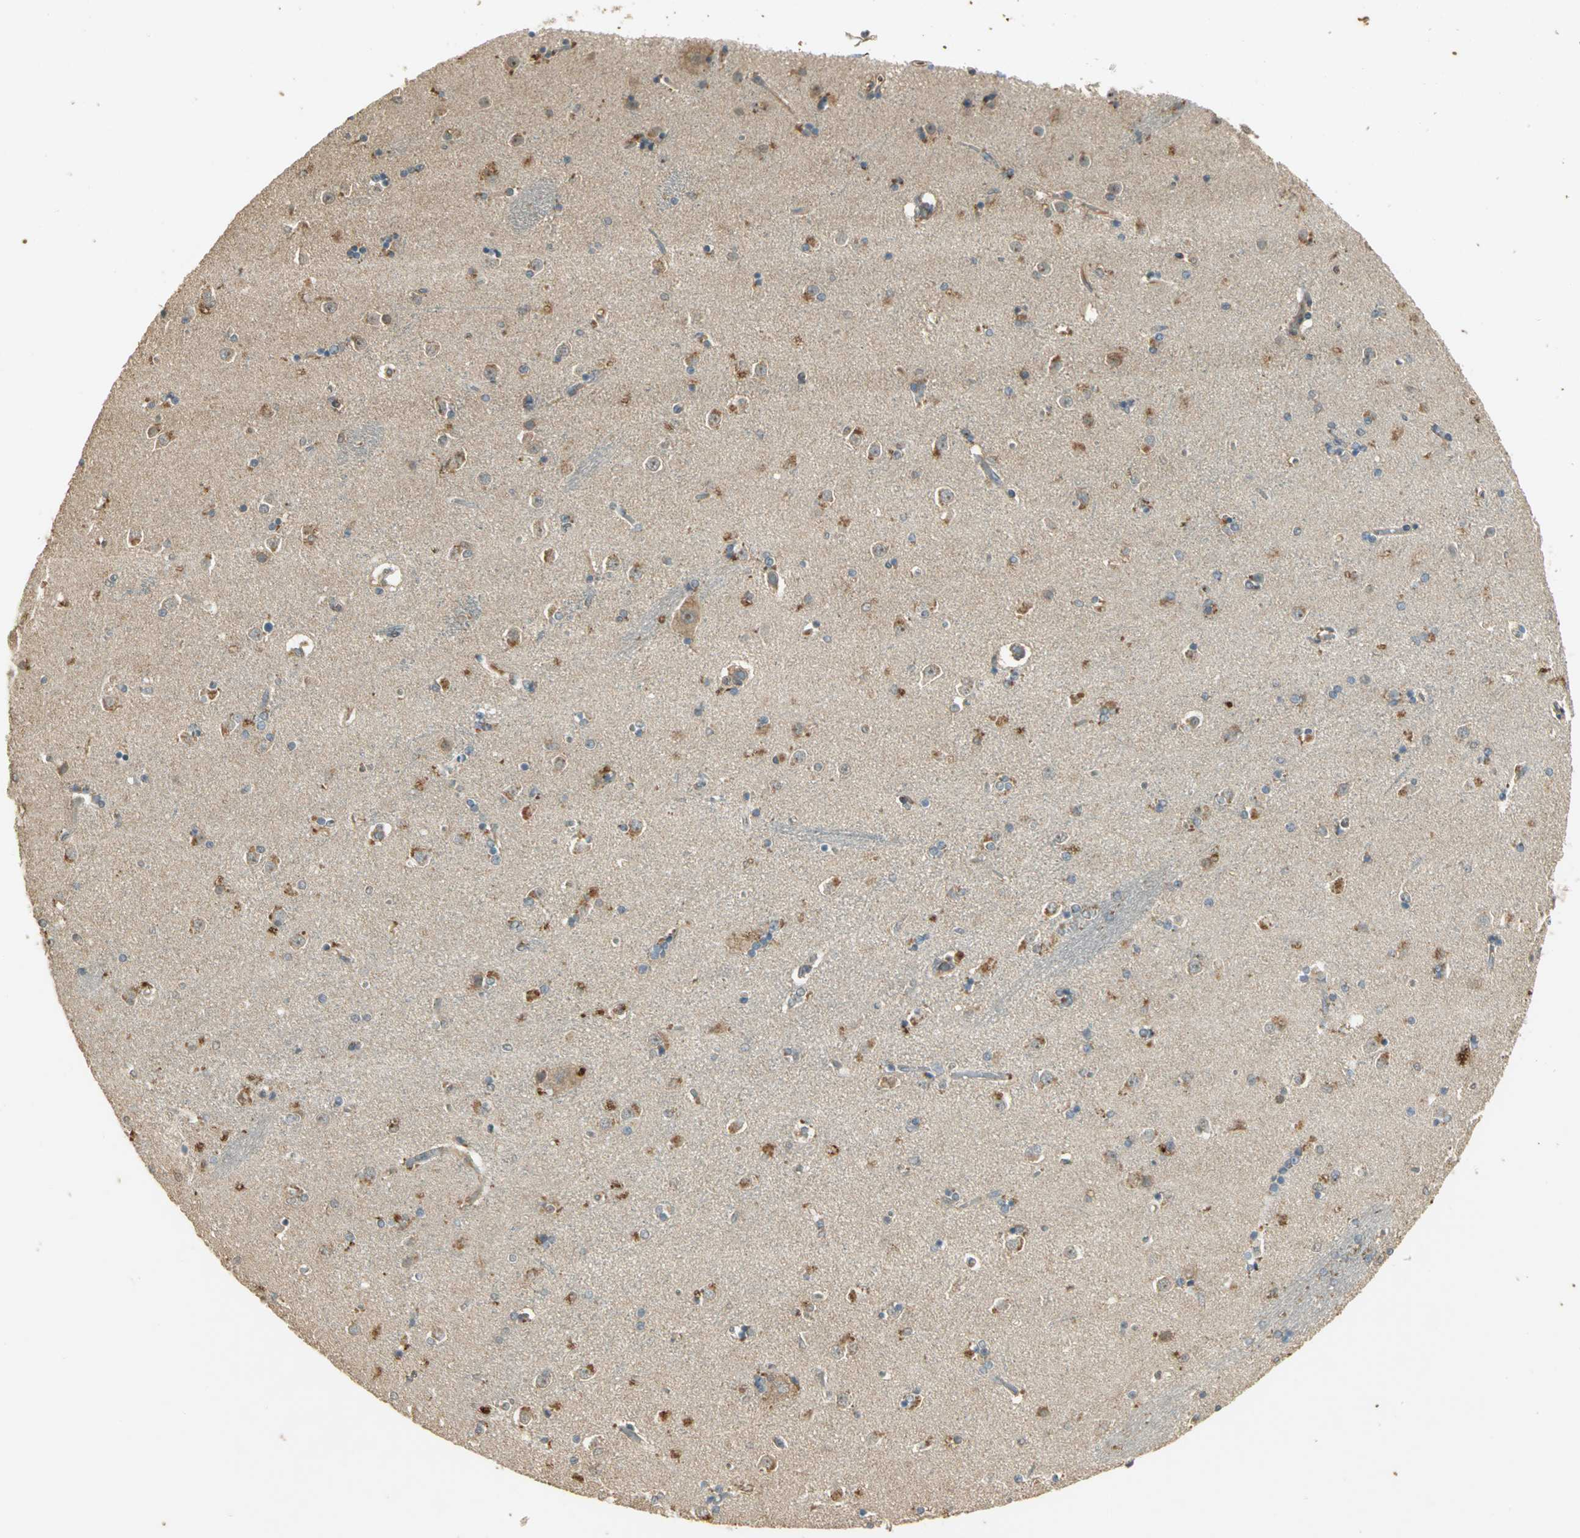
{"staining": {"intensity": "moderate", "quantity": "<25%", "location": "cytoplasmic/membranous"}, "tissue": "caudate", "cell_type": "Glial cells", "image_type": "normal", "snomed": [{"axis": "morphology", "description": "Normal tissue, NOS"}, {"axis": "topography", "description": "Lateral ventricle wall"}], "caption": "Normal caudate was stained to show a protein in brown. There is low levels of moderate cytoplasmic/membranous positivity in approximately <25% of glial cells. The staining is performed using DAB brown chromogen to label protein expression. The nuclei are counter-stained blue using hematoxylin.", "gene": "KEAP1", "patient": {"sex": "female", "age": 54}}